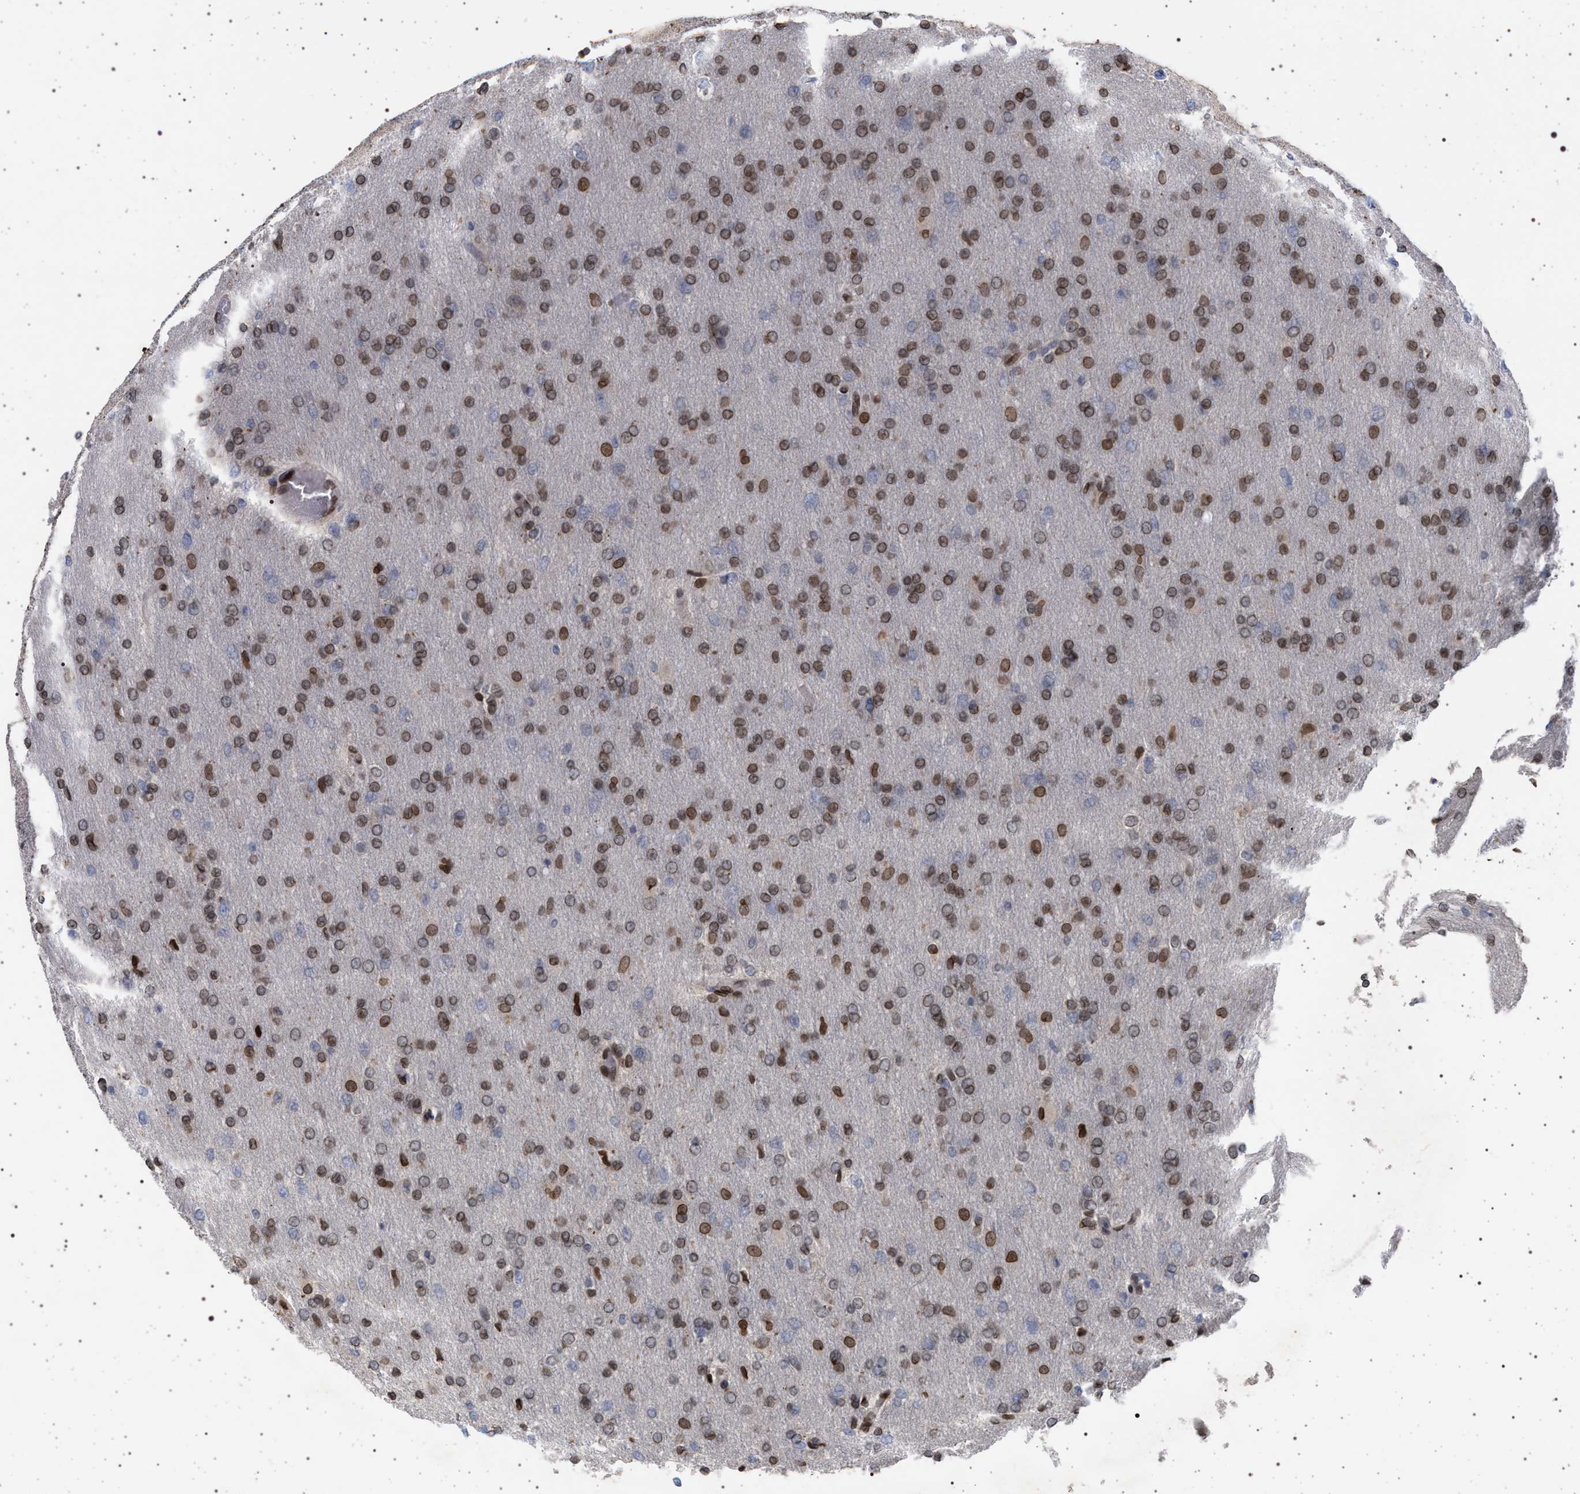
{"staining": {"intensity": "moderate", "quantity": ">75%", "location": "cytoplasmic/membranous,nuclear"}, "tissue": "glioma", "cell_type": "Tumor cells", "image_type": "cancer", "snomed": [{"axis": "morphology", "description": "Glioma, malignant, High grade"}, {"axis": "topography", "description": "Cerebral cortex"}], "caption": "Approximately >75% of tumor cells in high-grade glioma (malignant) display moderate cytoplasmic/membranous and nuclear protein expression as visualized by brown immunohistochemical staining.", "gene": "ING2", "patient": {"sex": "female", "age": 36}}